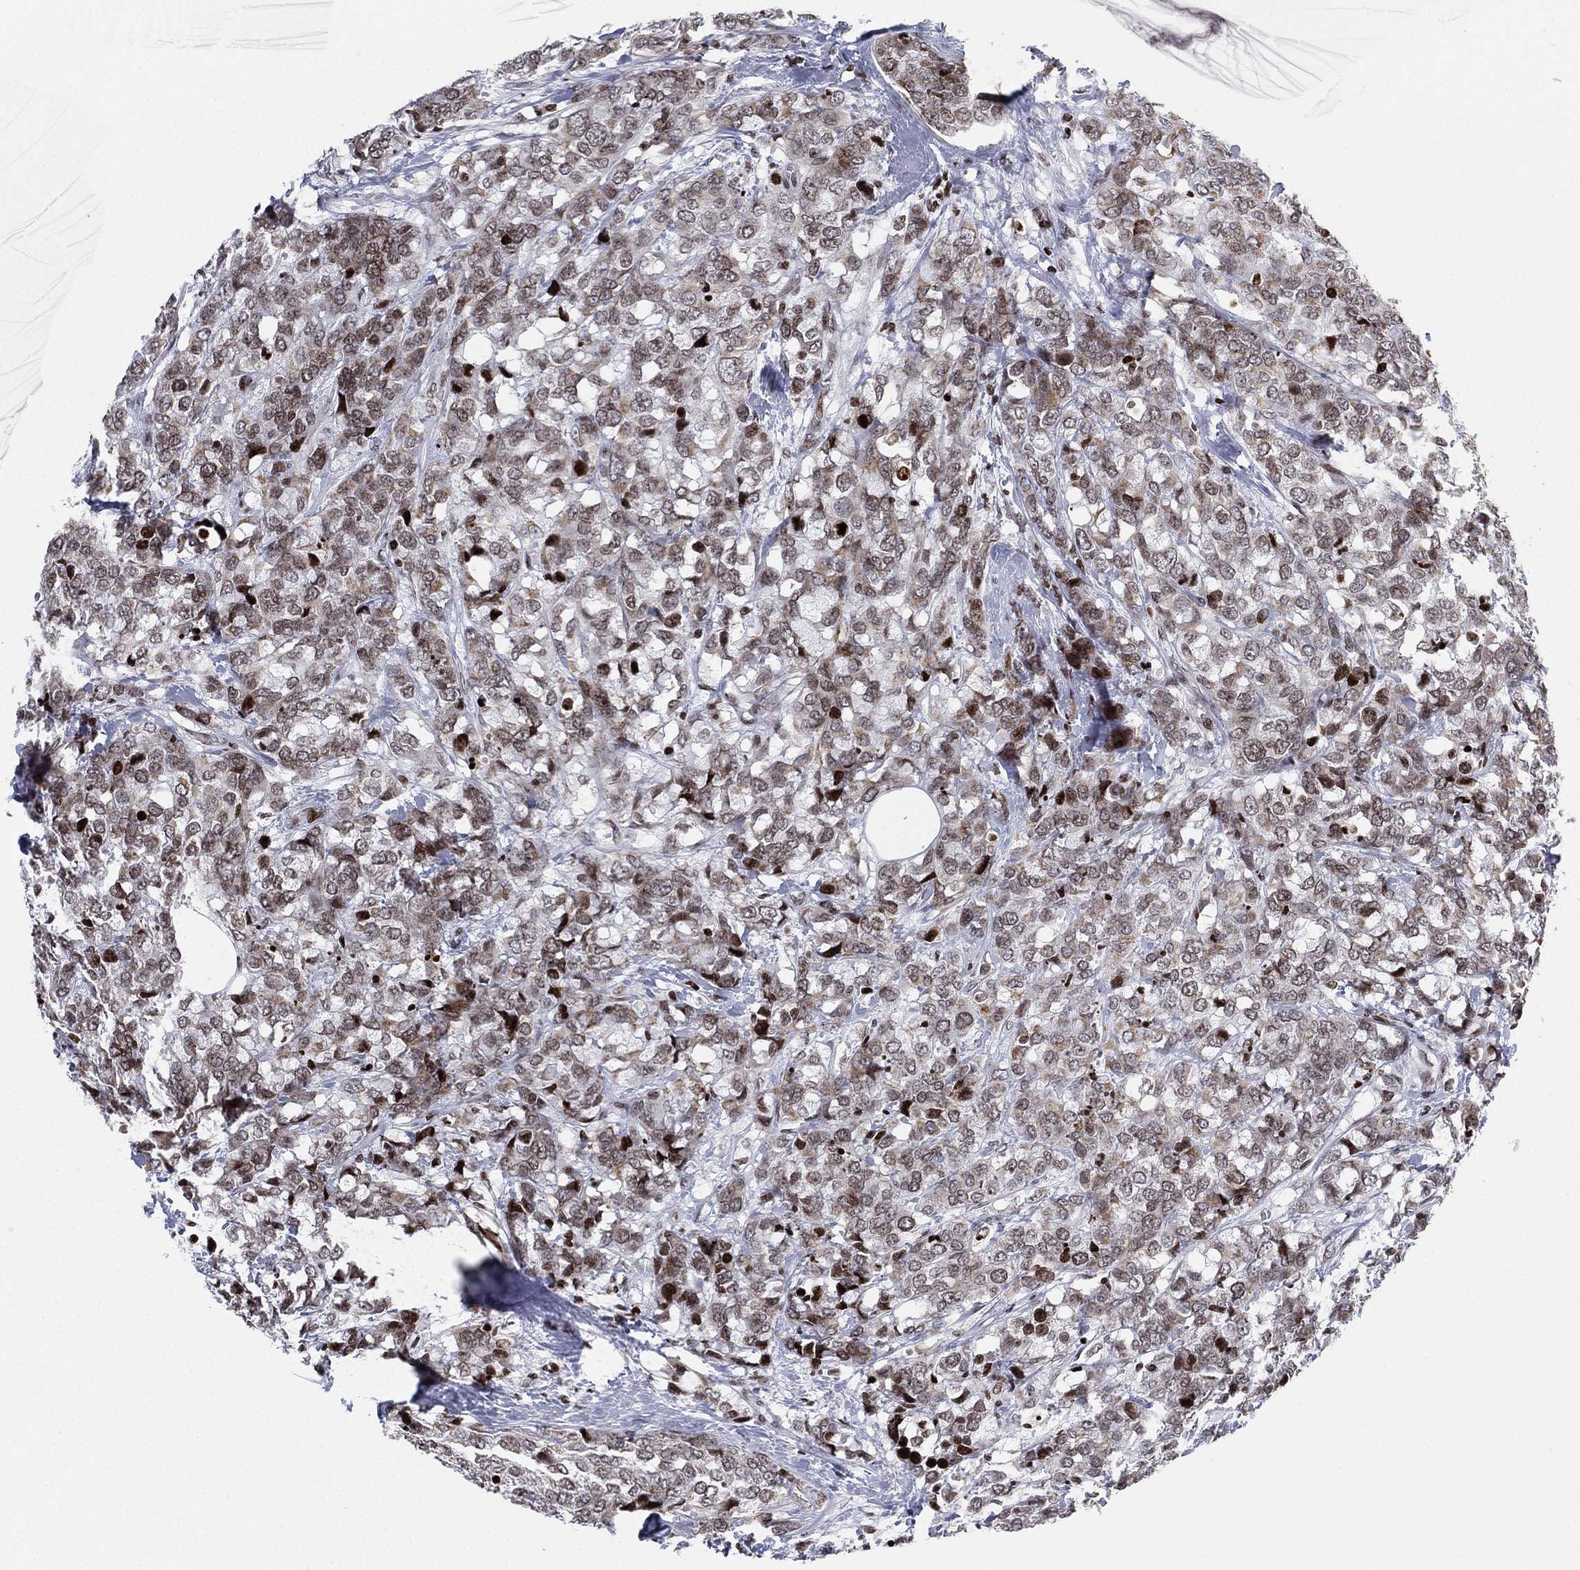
{"staining": {"intensity": "weak", "quantity": "25%-75%", "location": "cytoplasmic/membranous,nuclear"}, "tissue": "breast cancer", "cell_type": "Tumor cells", "image_type": "cancer", "snomed": [{"axis": "morphology", "description": "Lobular carcinoma"}, {"axis": "topography", "description": "Breast"}], "caption": "Breast lobular carcinoma tissue exhibits weak cytoplasmic/membranous and nuclear staining in about 25%-75% of tumor cells (DAB IHC with brightfield microscopy, high magnification).", "gene": "MFSD14A", "patient": {"sex": "female", "age": 59}}